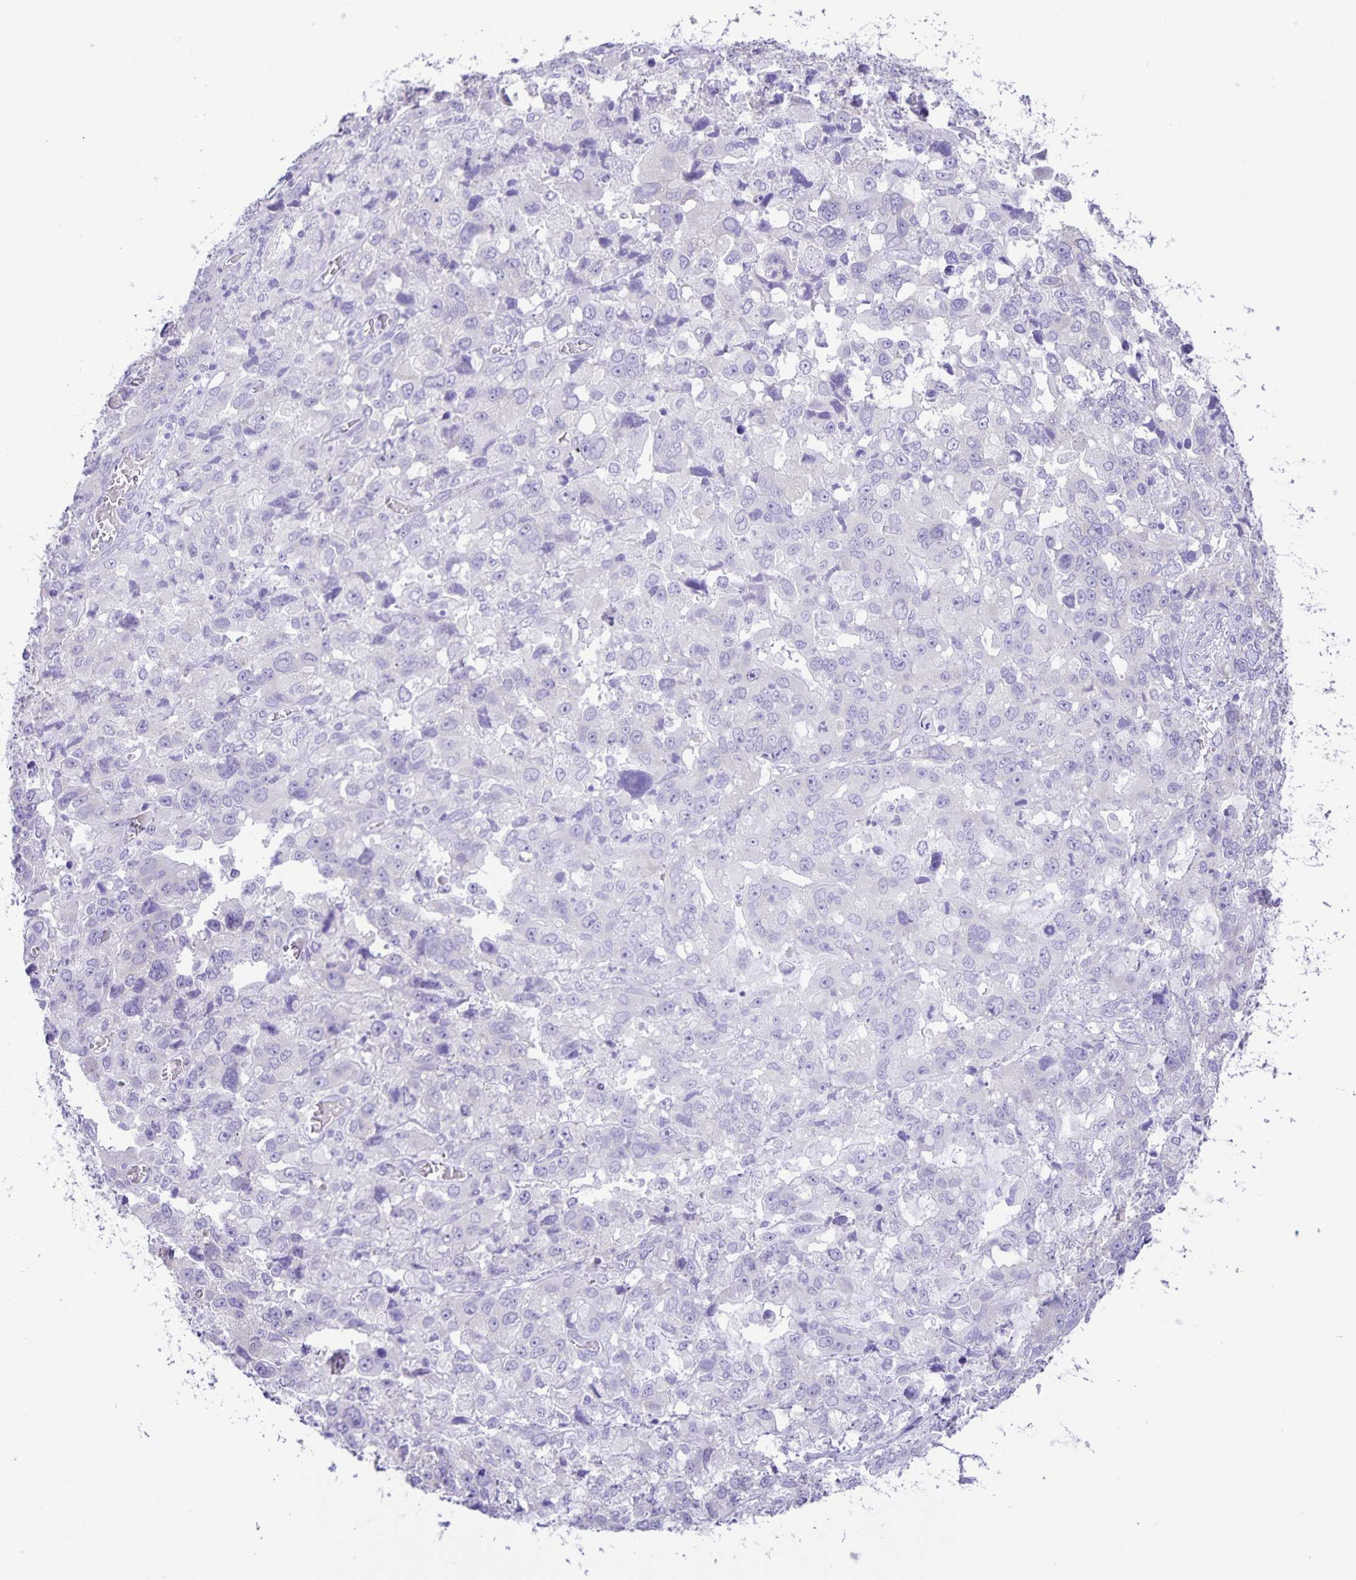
{"staining": {"intensity": "negative", "quantity": "none", "location": "none"}, "tissue": "stomach cancer", "cell_type": "Tumor cells", "image_type": "cancer", "snomed": [{"axis": "morphology", "description": "Adenocarcinoma, NOS"}, {"axis": "topography", "description": "Stomach, upper"}], "caption": "DAB immunohistochemical staining of stomach cancer (adenocarcinoma) displays no significant expression in tumor cells.", "gene": "CAPSL", "patient": {"sex": "female", "age": 81}}